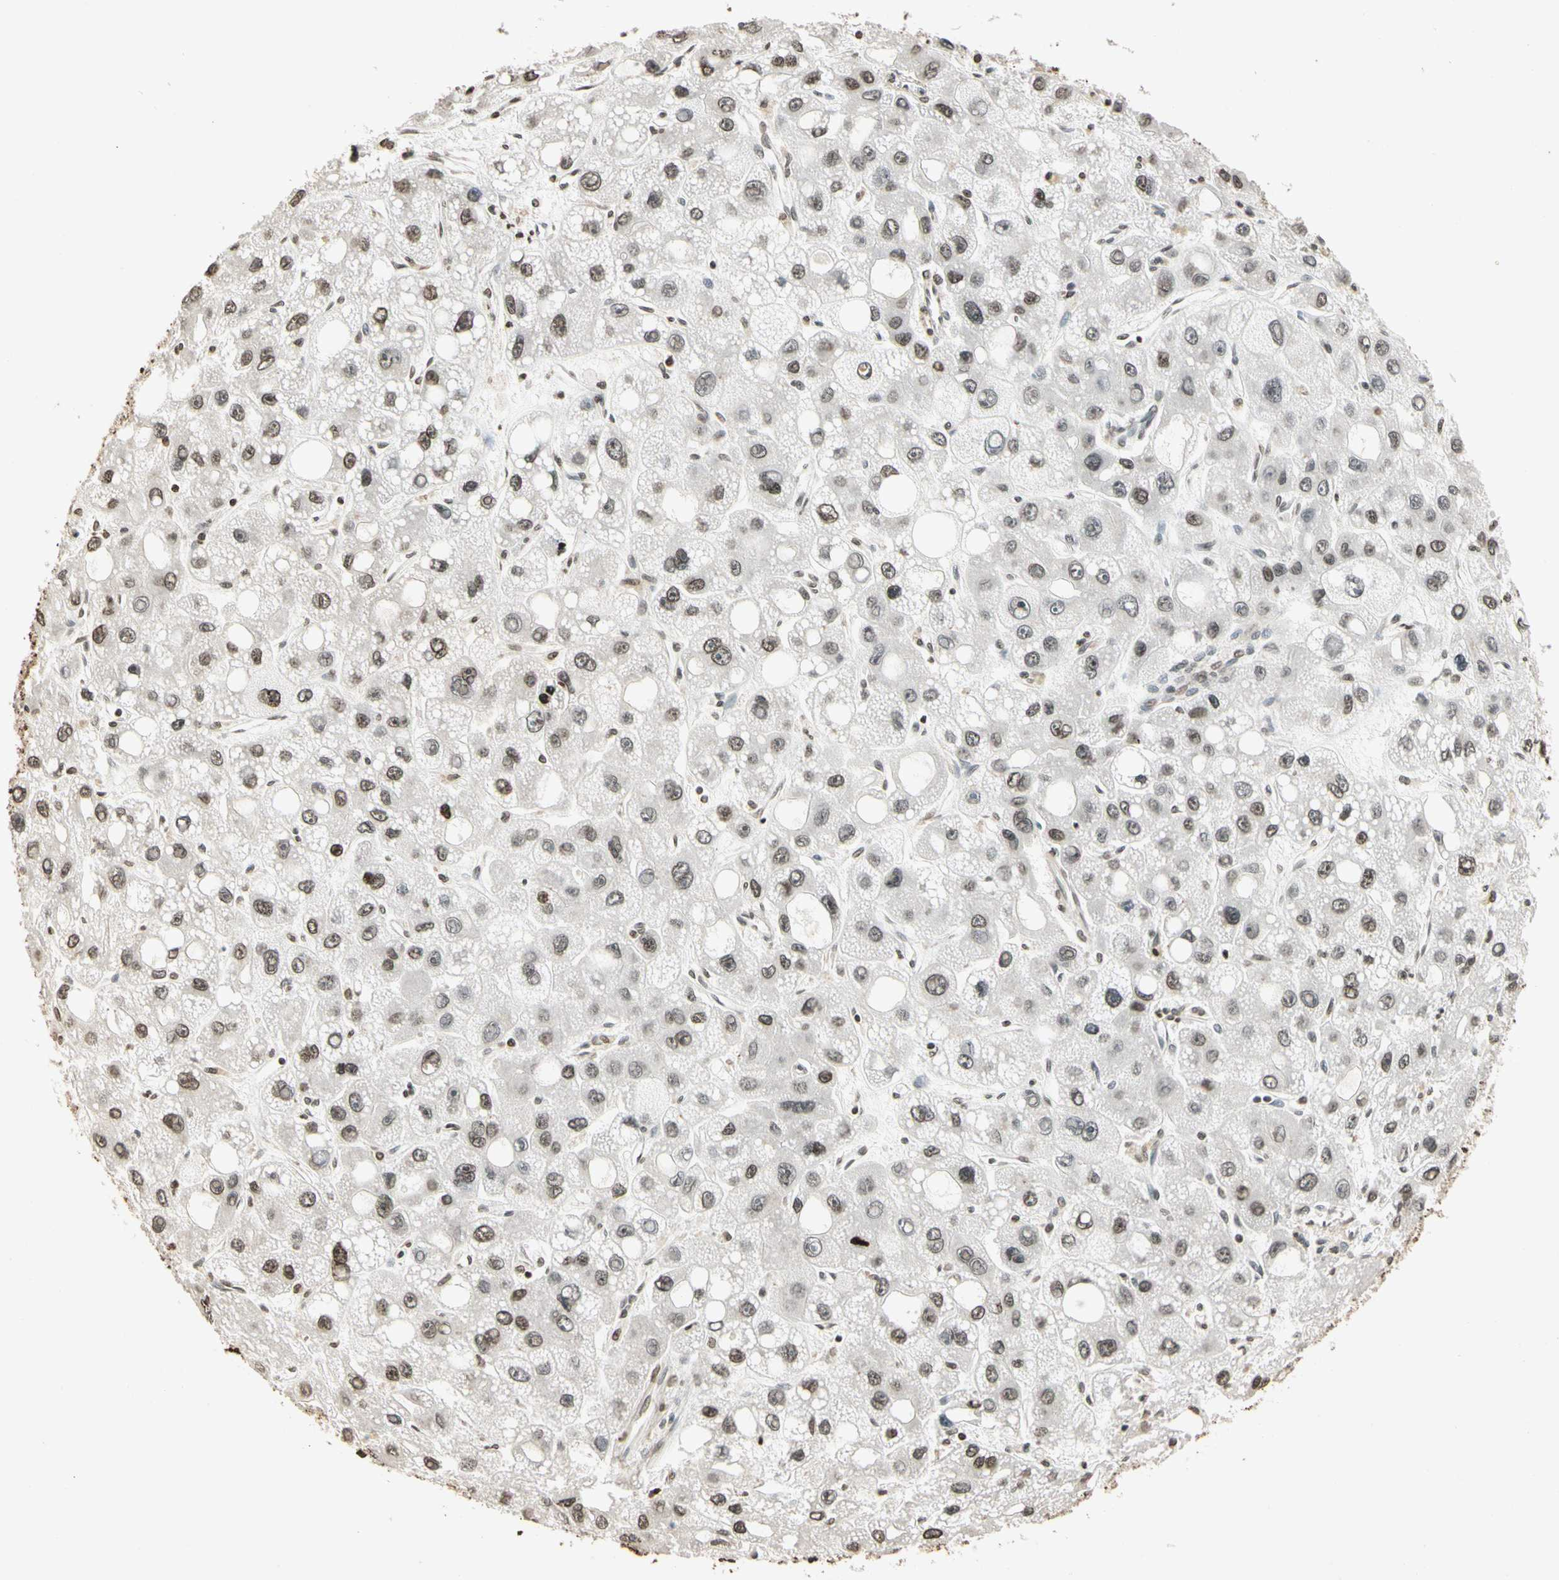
{"staining": {"intensity": "weak", "quantity": "25%-75%", "location": "nuclear"}, "tissue": "liver cancer", "cell_type": "Tumor cells", "image_type": "cancer", "snomed": [{"axis": "morphology", "description": "Carcinoma, Hepatocellular, NOS"}, {"axis": "topography", "description": "Liver"}], "caption": "Immunohistochemical staining of human liver hepatocellular carcinoma reveals weak nuclear protein expression in about 25%-75% of tumor cells.", "gene": "TOP1", "patient": {"sex": "male", "age": 55}}